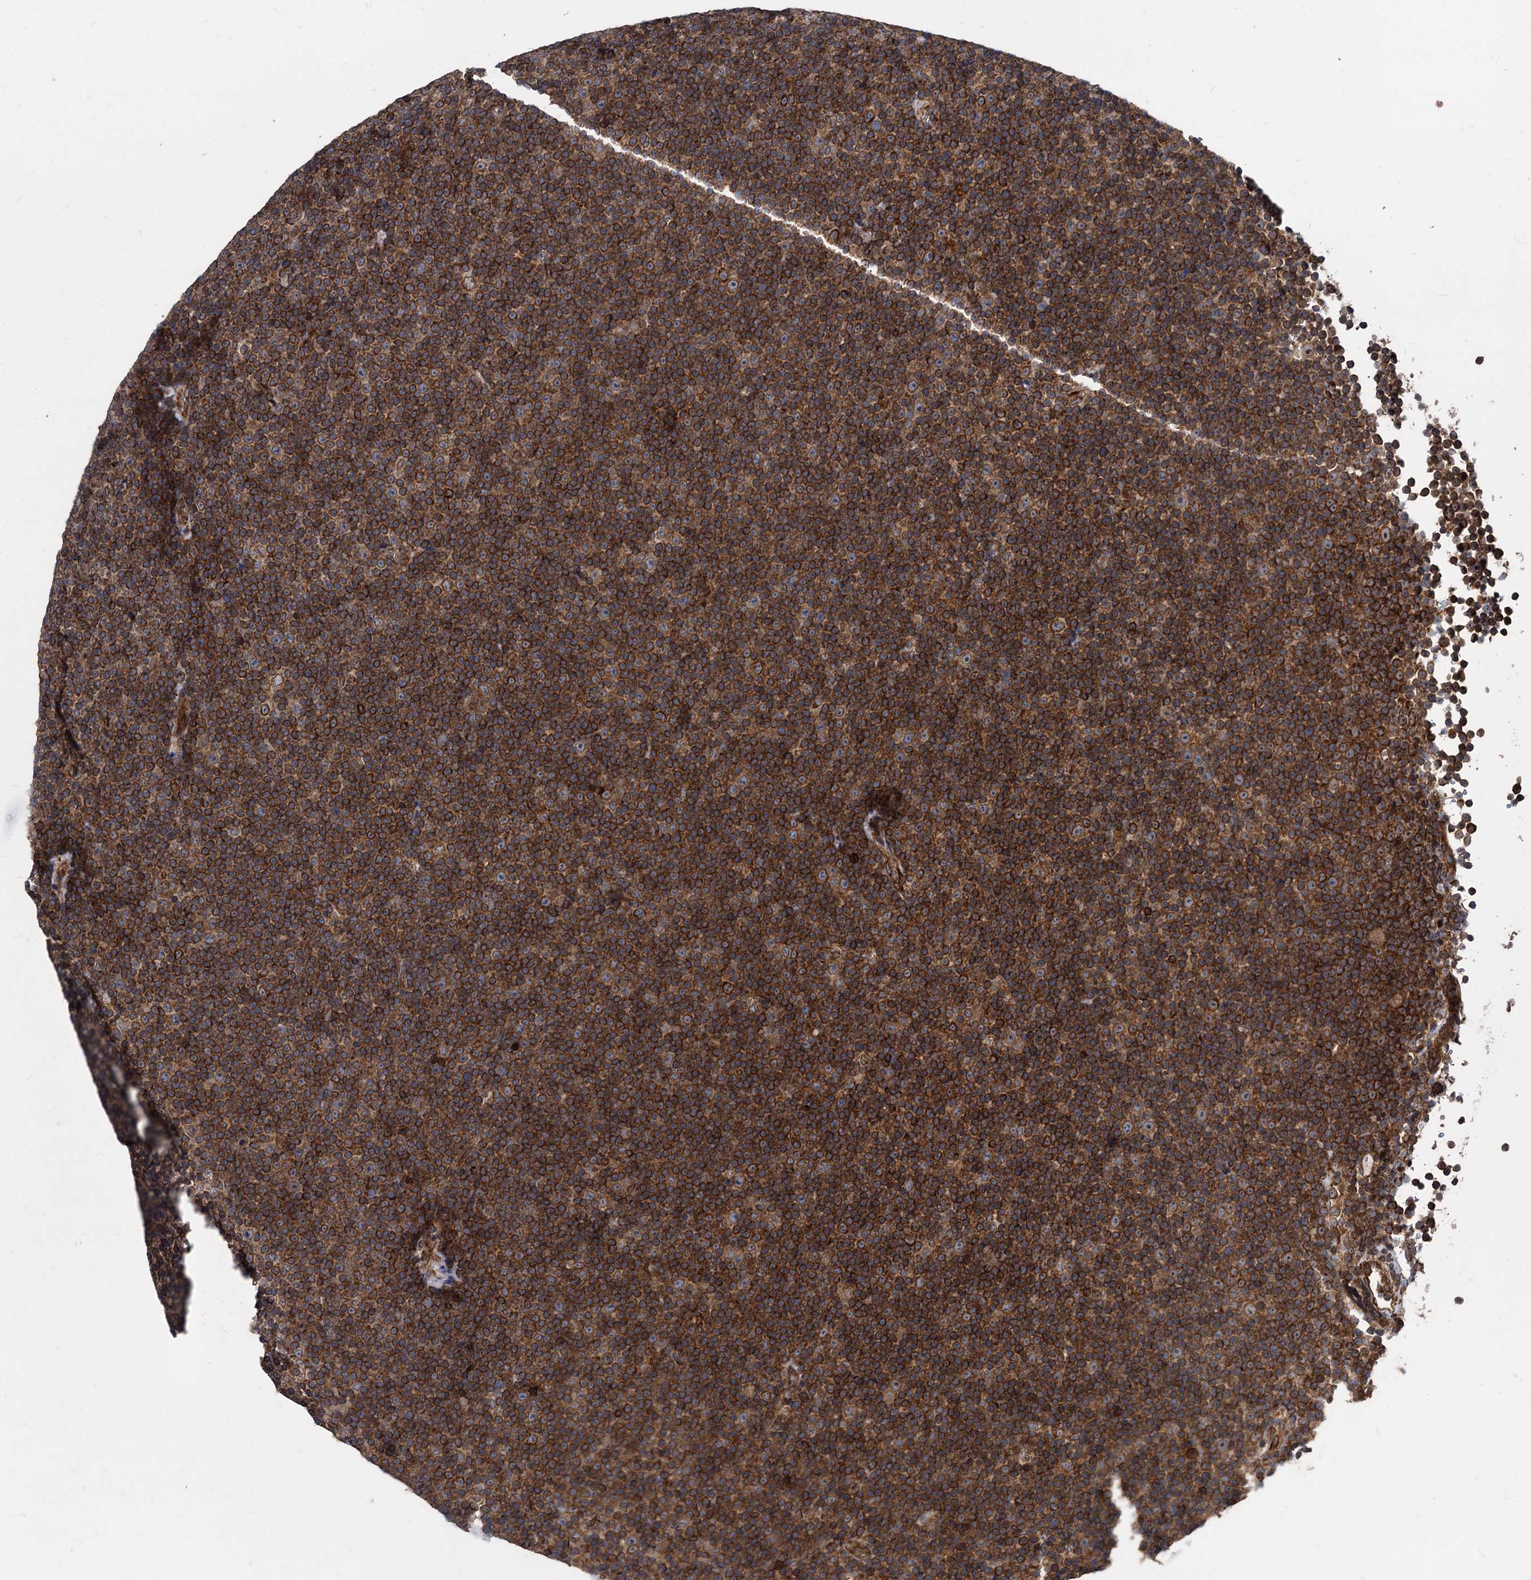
{"staining": {"intensity": "strong", "quantity": ">75%", "location": "cytoplasmic/membranous"}, "tissue": "lymphoma", "cell_type": "Tumor cells", "image_type": "cancer", "snomed": [{"axis": "morphology", "description": "Malignant lymphoma, non-Hodgkin's type, Low grade"}, {"axis": "topography", "description": "Lymph node"}], "caption": "High-magnification brightfield microscopy of lymphoma stained with DAB (3,3'-diaminobenzidine) (brown) and counterstained with hematoxylin (blue). tumor cells exhibit strong cytoplasmic/membranous expression is appreciated in about>75% of cells.", "gene": "STIM1", "patient": {"sex": "female", "age": 67}}